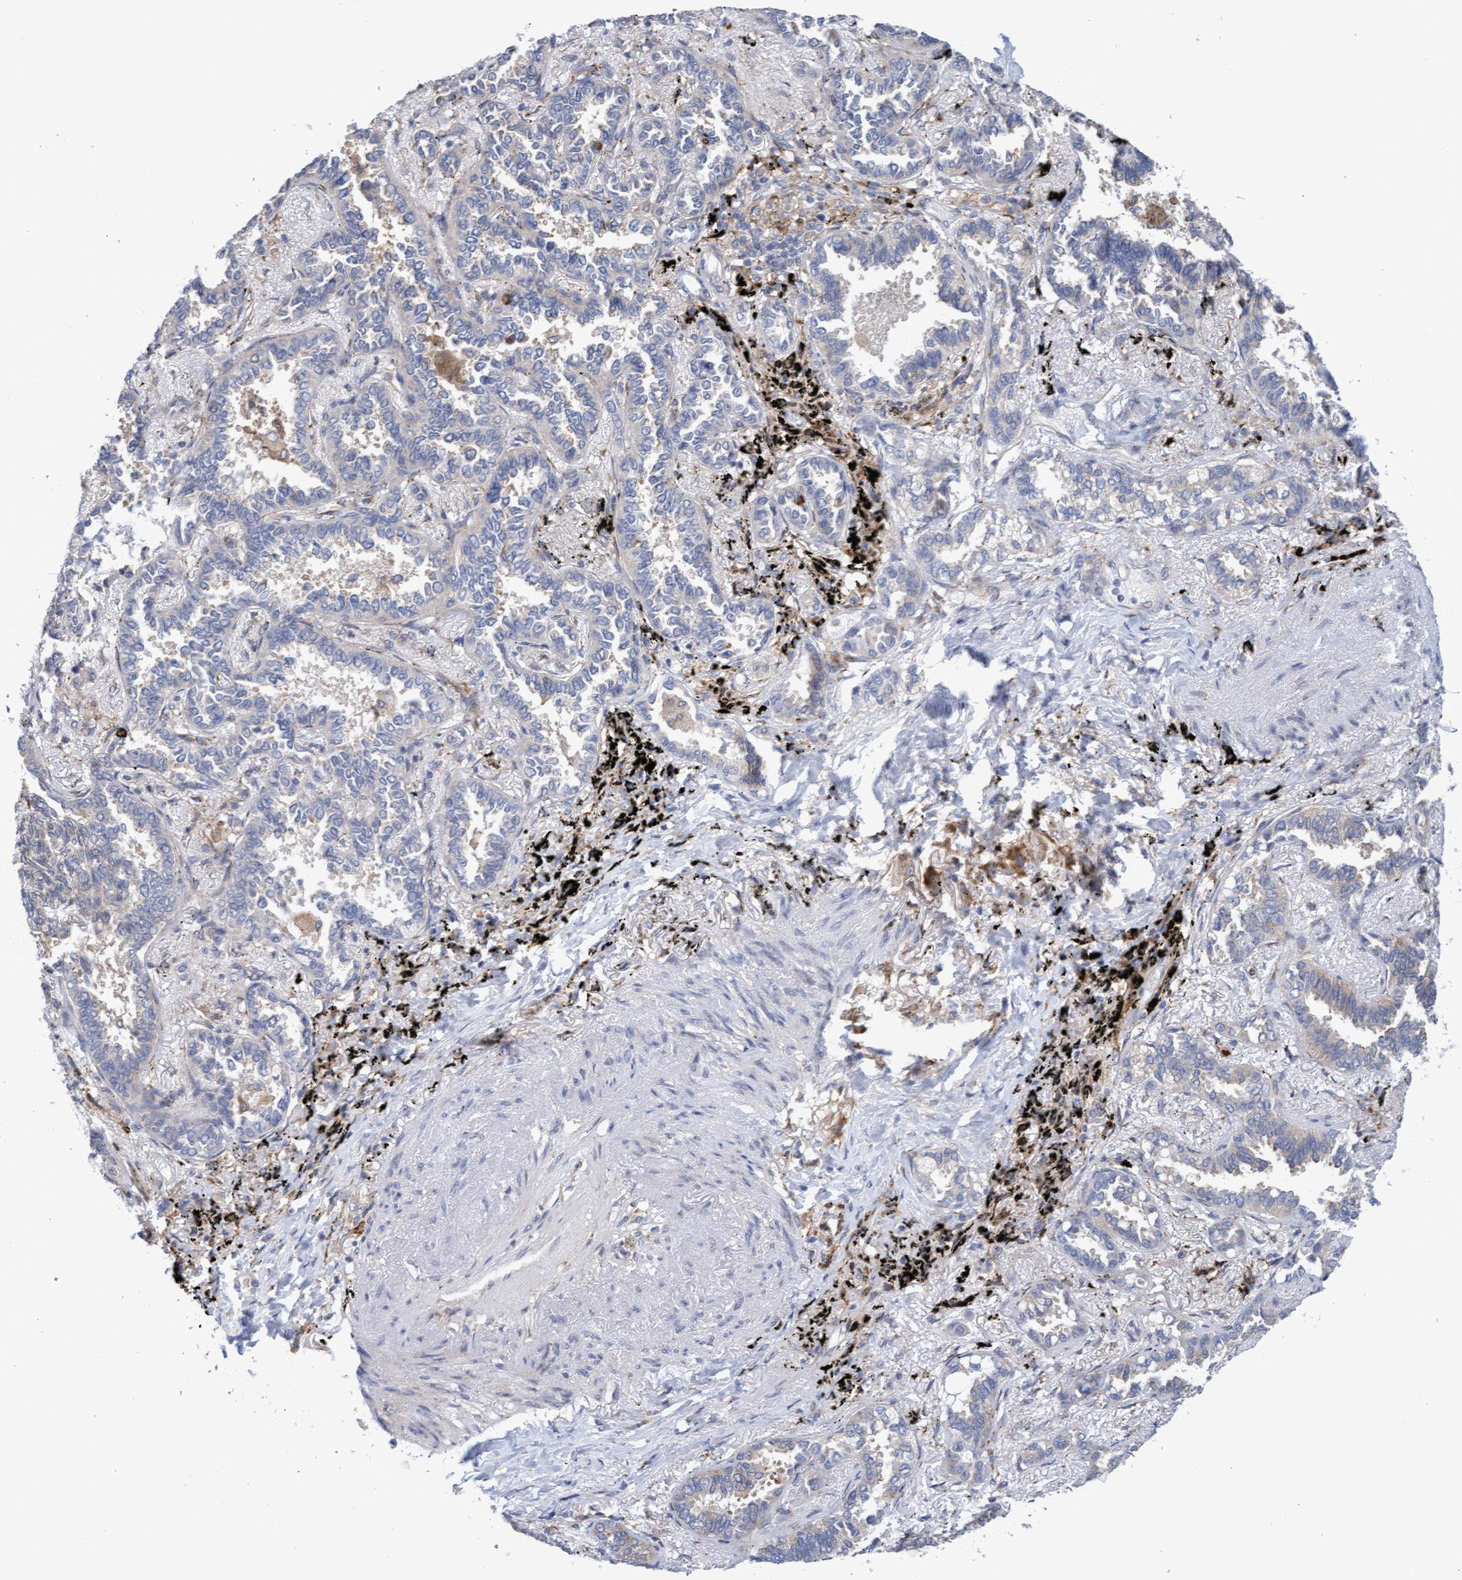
{"staining": {"intensity": "negative", "quantity": "none", "location": "none"}, "tissue": "lung cancer", "cell_type": "Tumor cells", "image_type": "cancer", "snomed": [{"axis": "morphology", "description": "Adenocarcinoma, NOS"}, {"axis": "topography", "description": "Lung"}], "caption": "IHC of lung adenocarcinoma demonstrates no expression in tumor cells.", "gene": "MMP8", "patient": {"sex": "male", "age": 59}}